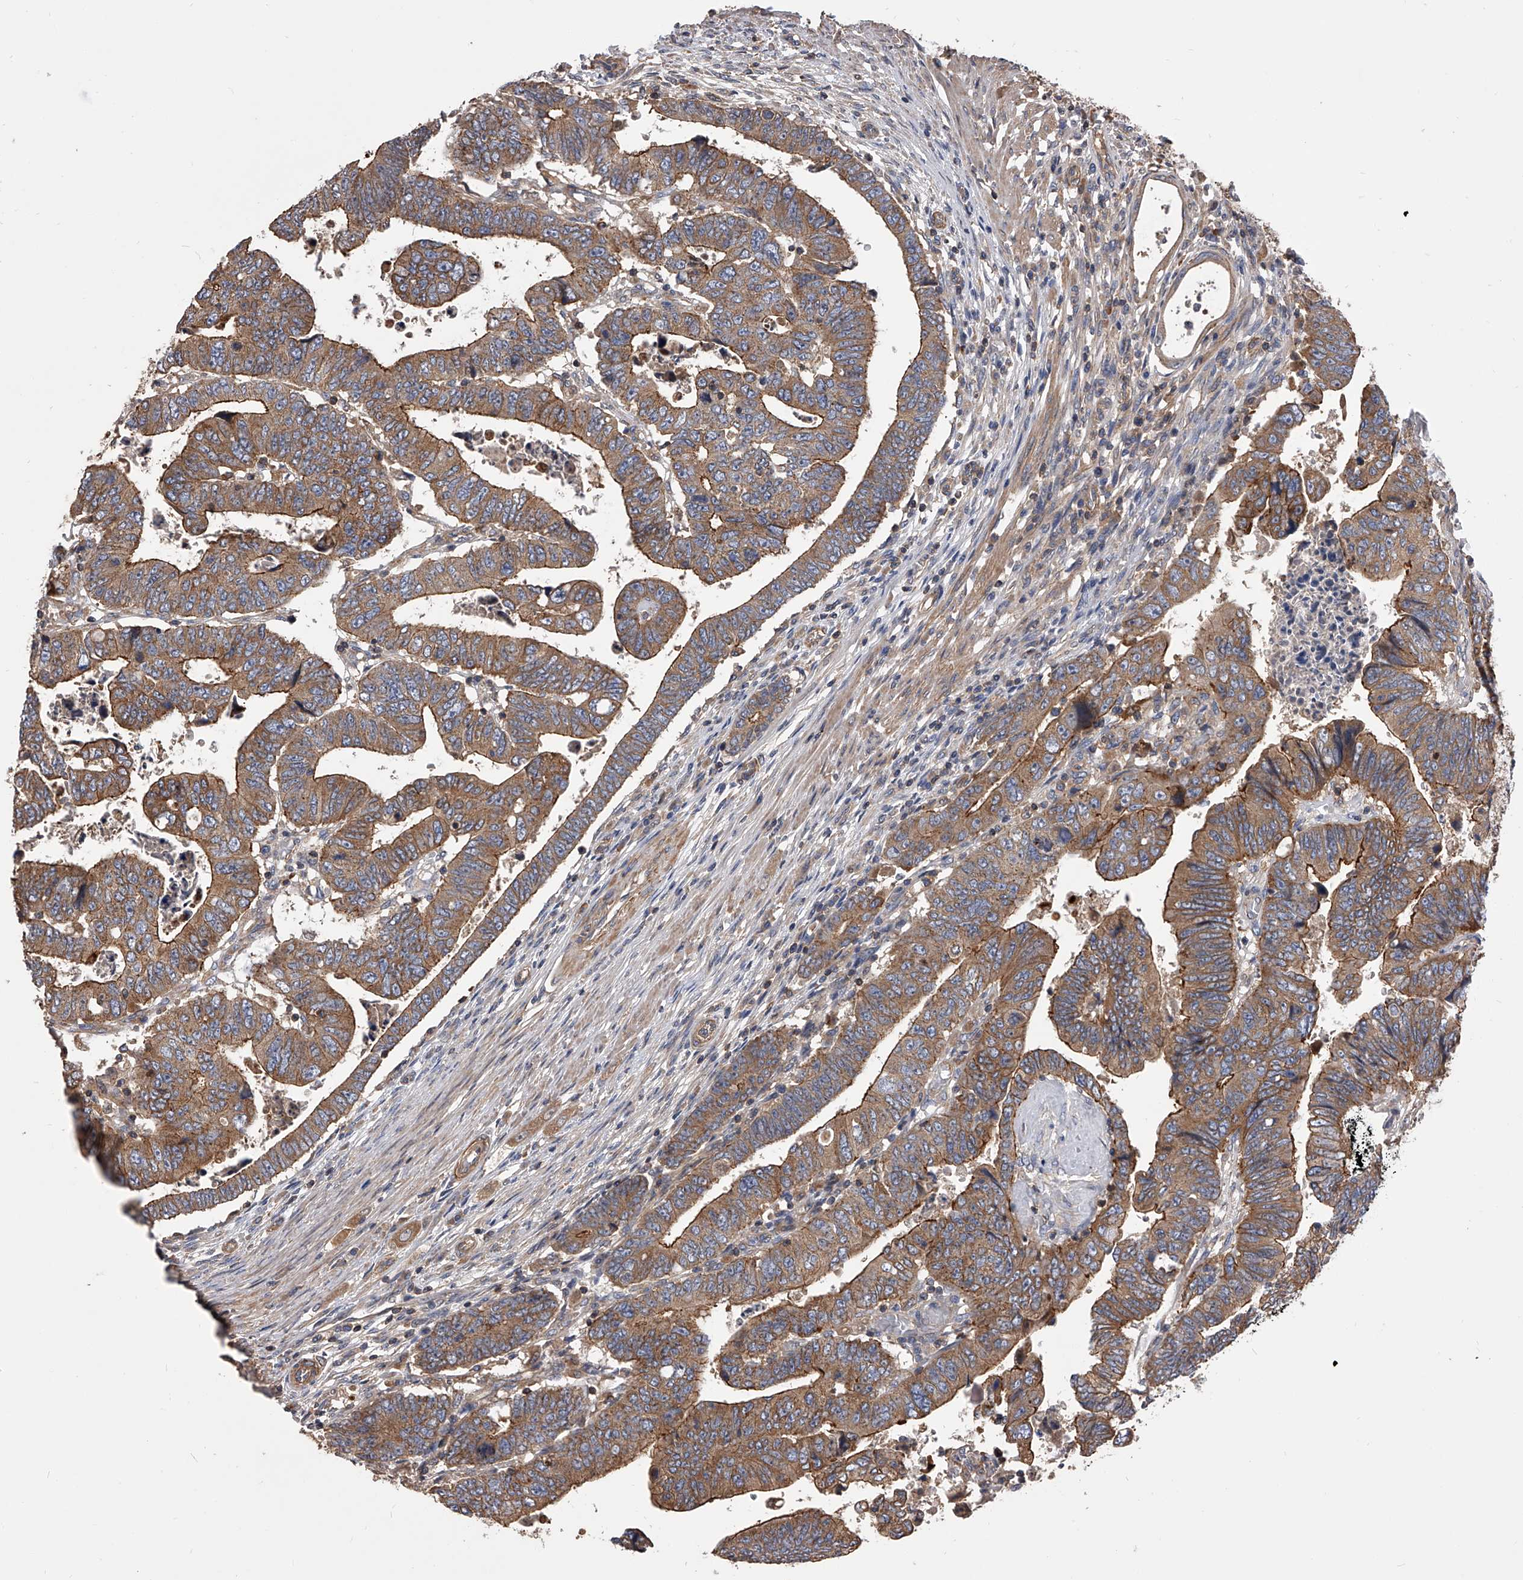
{"staining": {"intensity": "moderate", "quantity": ">75%", "location": "cytoplasmic/membranous"}, "tissue": "colorectal cancer", "cell_type": "Tumor cells", "image_type": "cancer", "snomed": [{"axis": "morphology", "description": "Normal tissue, NOS"}, {"axis": "morphology", "description": "Adenocarcinoma, NOS"}, {"axis": "topography", "description": "Rectum"}], "caption": "An image showing moderate cytoplasmic/membranous staining in about >75% of tumor cells in colorectal cancer (adenocarcinoma), as visualized by brown immunohistochemical staining.", "gene": "CUL7", "patient": {"sex": "female", "age": 65}}